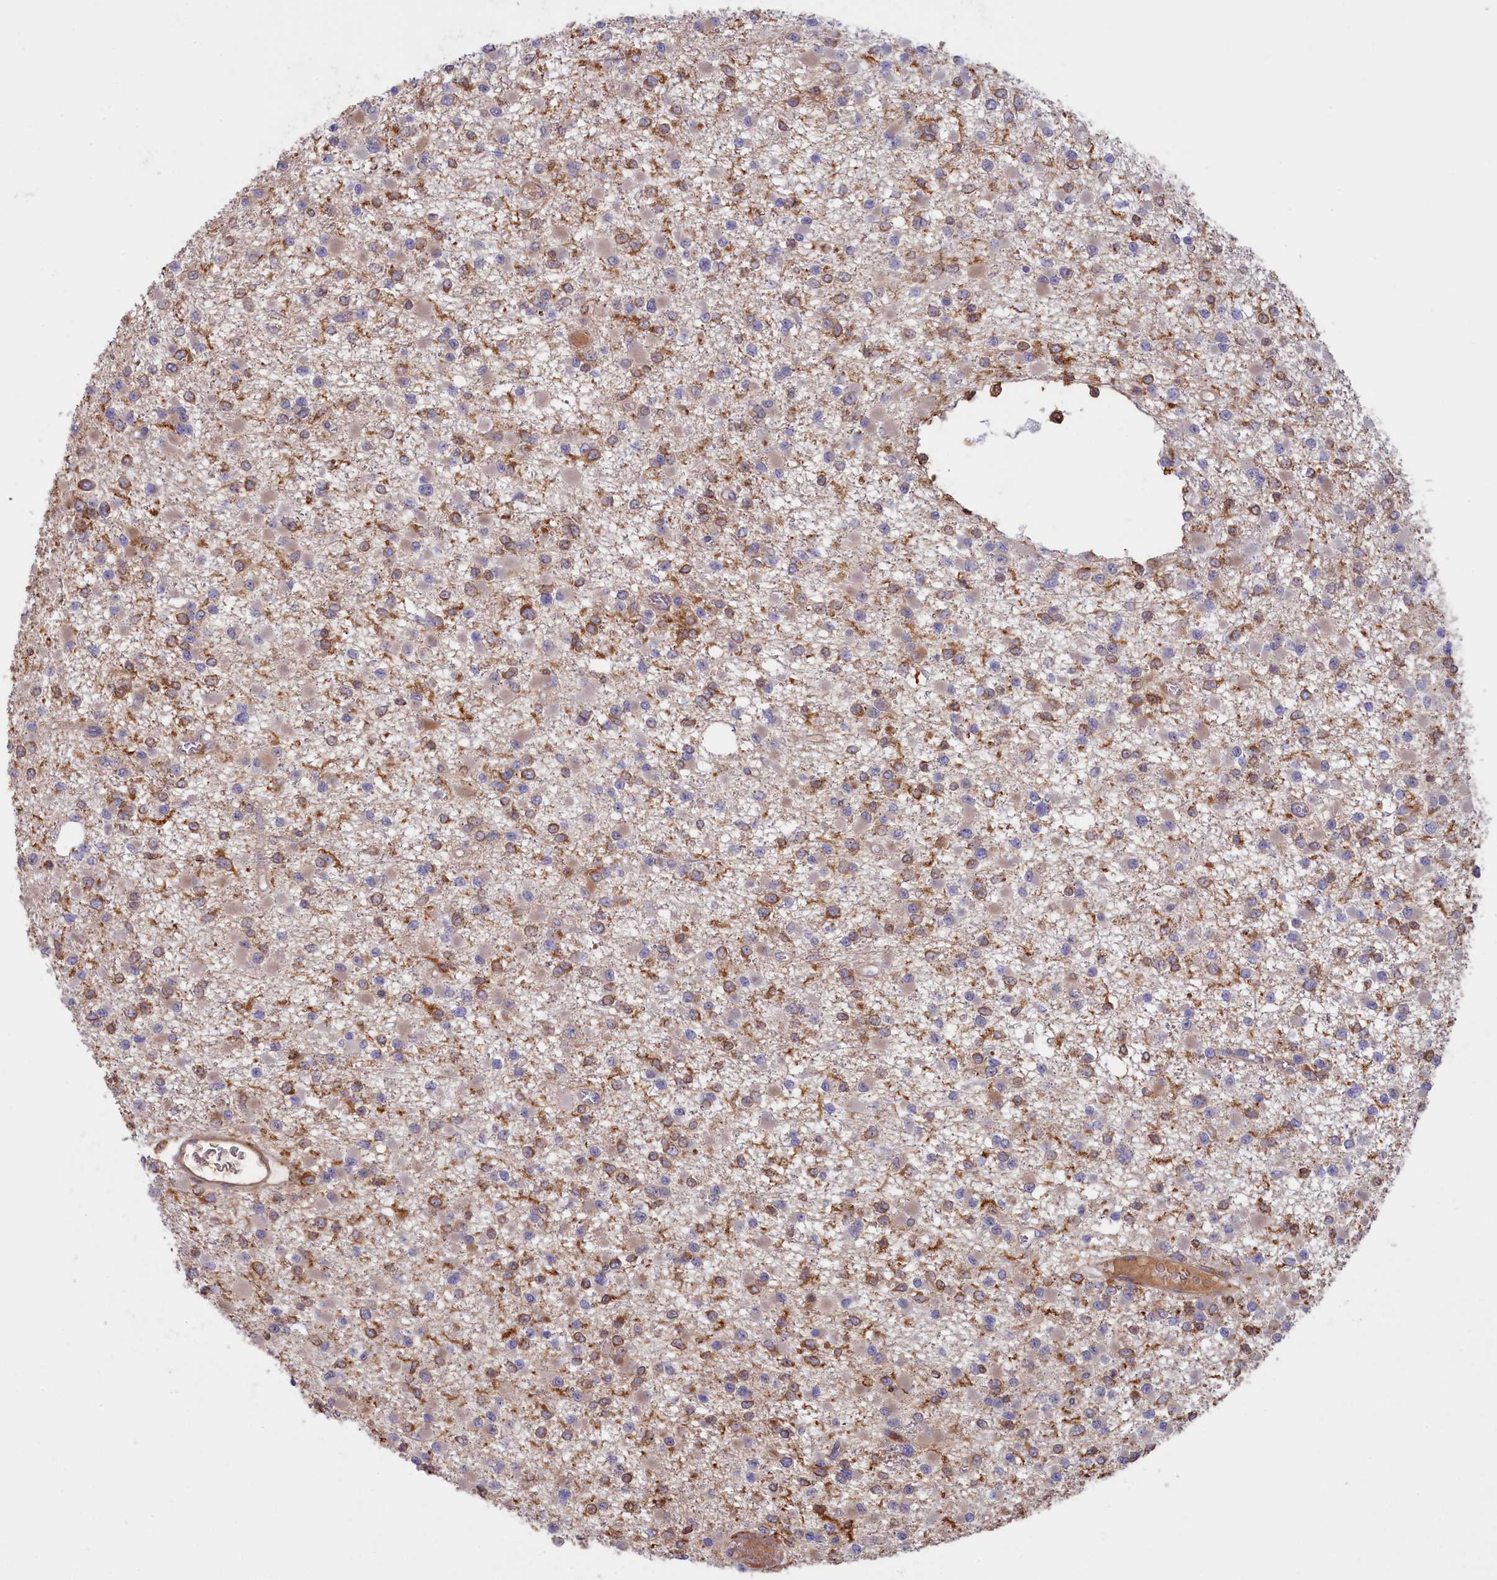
{"staining": {"intensity": "moderate", "quantity": "<25%", "location": "cytoplasmic/membranous"}, "tissue": "glioma", "cell_type": "Tumor cells", "image_type": "cancer", "snomed": [{"axis": "morphology", "description": "Glioma, malignant, Low grade"}, {"axis": "topography", "description": "Brain"}], "caption": "Brown immunohistochemical staining in glioma shows moderate cytoplasmic/membranous positivity in approximately <25% of tumor cells.", "gene": "FERMT1", "patient": {"sex": "female", "age": 22}}